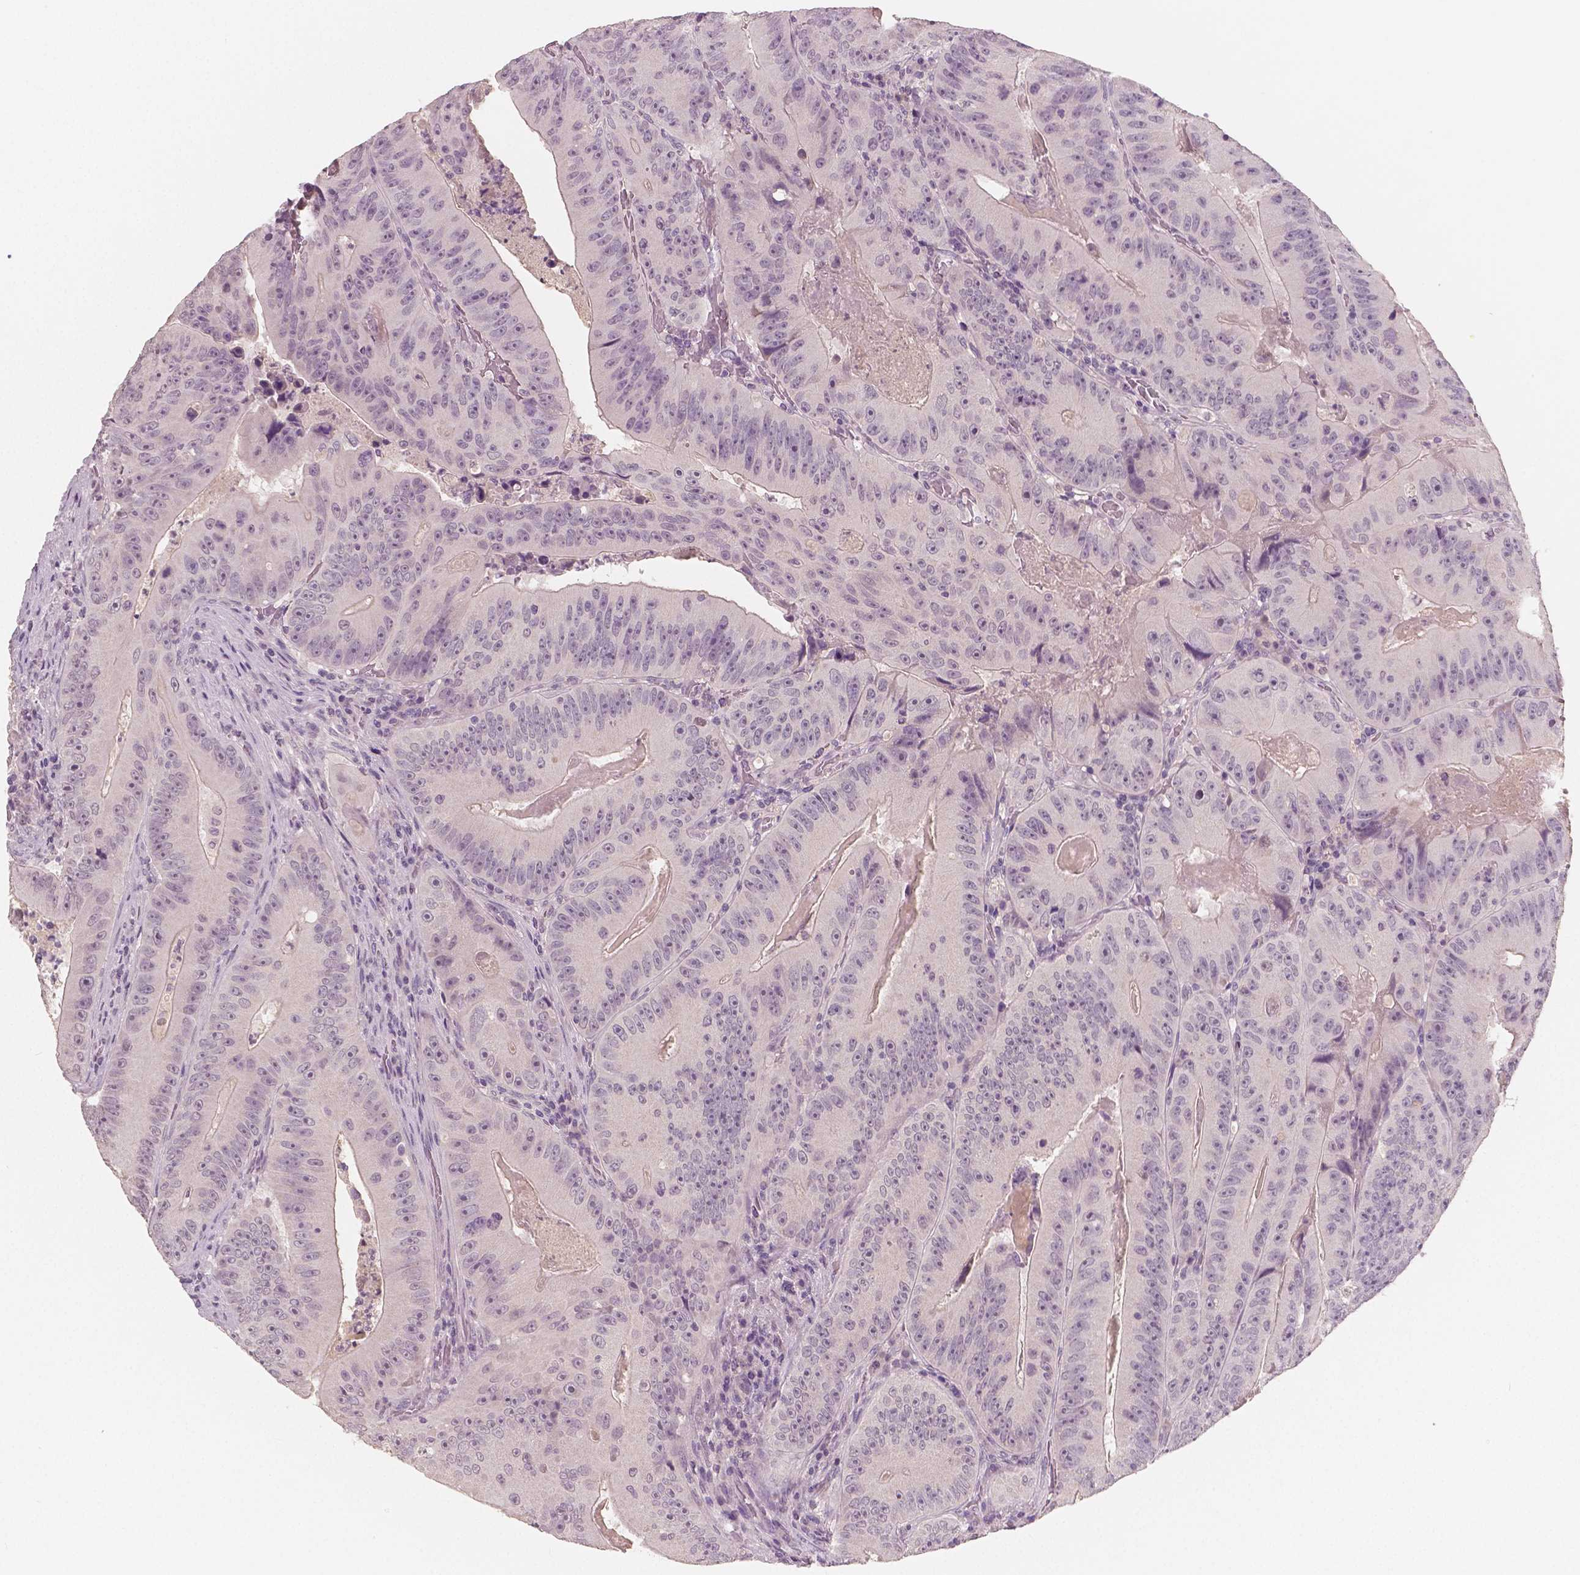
{"staining": {"intensity": "negative", "quantity": "none", "location": "none"}, "tissue": "colorectal cancer", "cell_type": "Tumor cells", "image_type": "cancer", "snomed": [{"axis": "morphology", "description": "Adenocarcinoma, NOS"}, {"axis": "topography", "description": "Colon"}], "caption": "Immunohistochemistry of colorectal cancer (adenocarcinoma) exhibits no positivity in tumor cells. (DAB IHC, high magnification).", "gene": "RNASE7", "patient": {"sex": "female", "age": 86}}